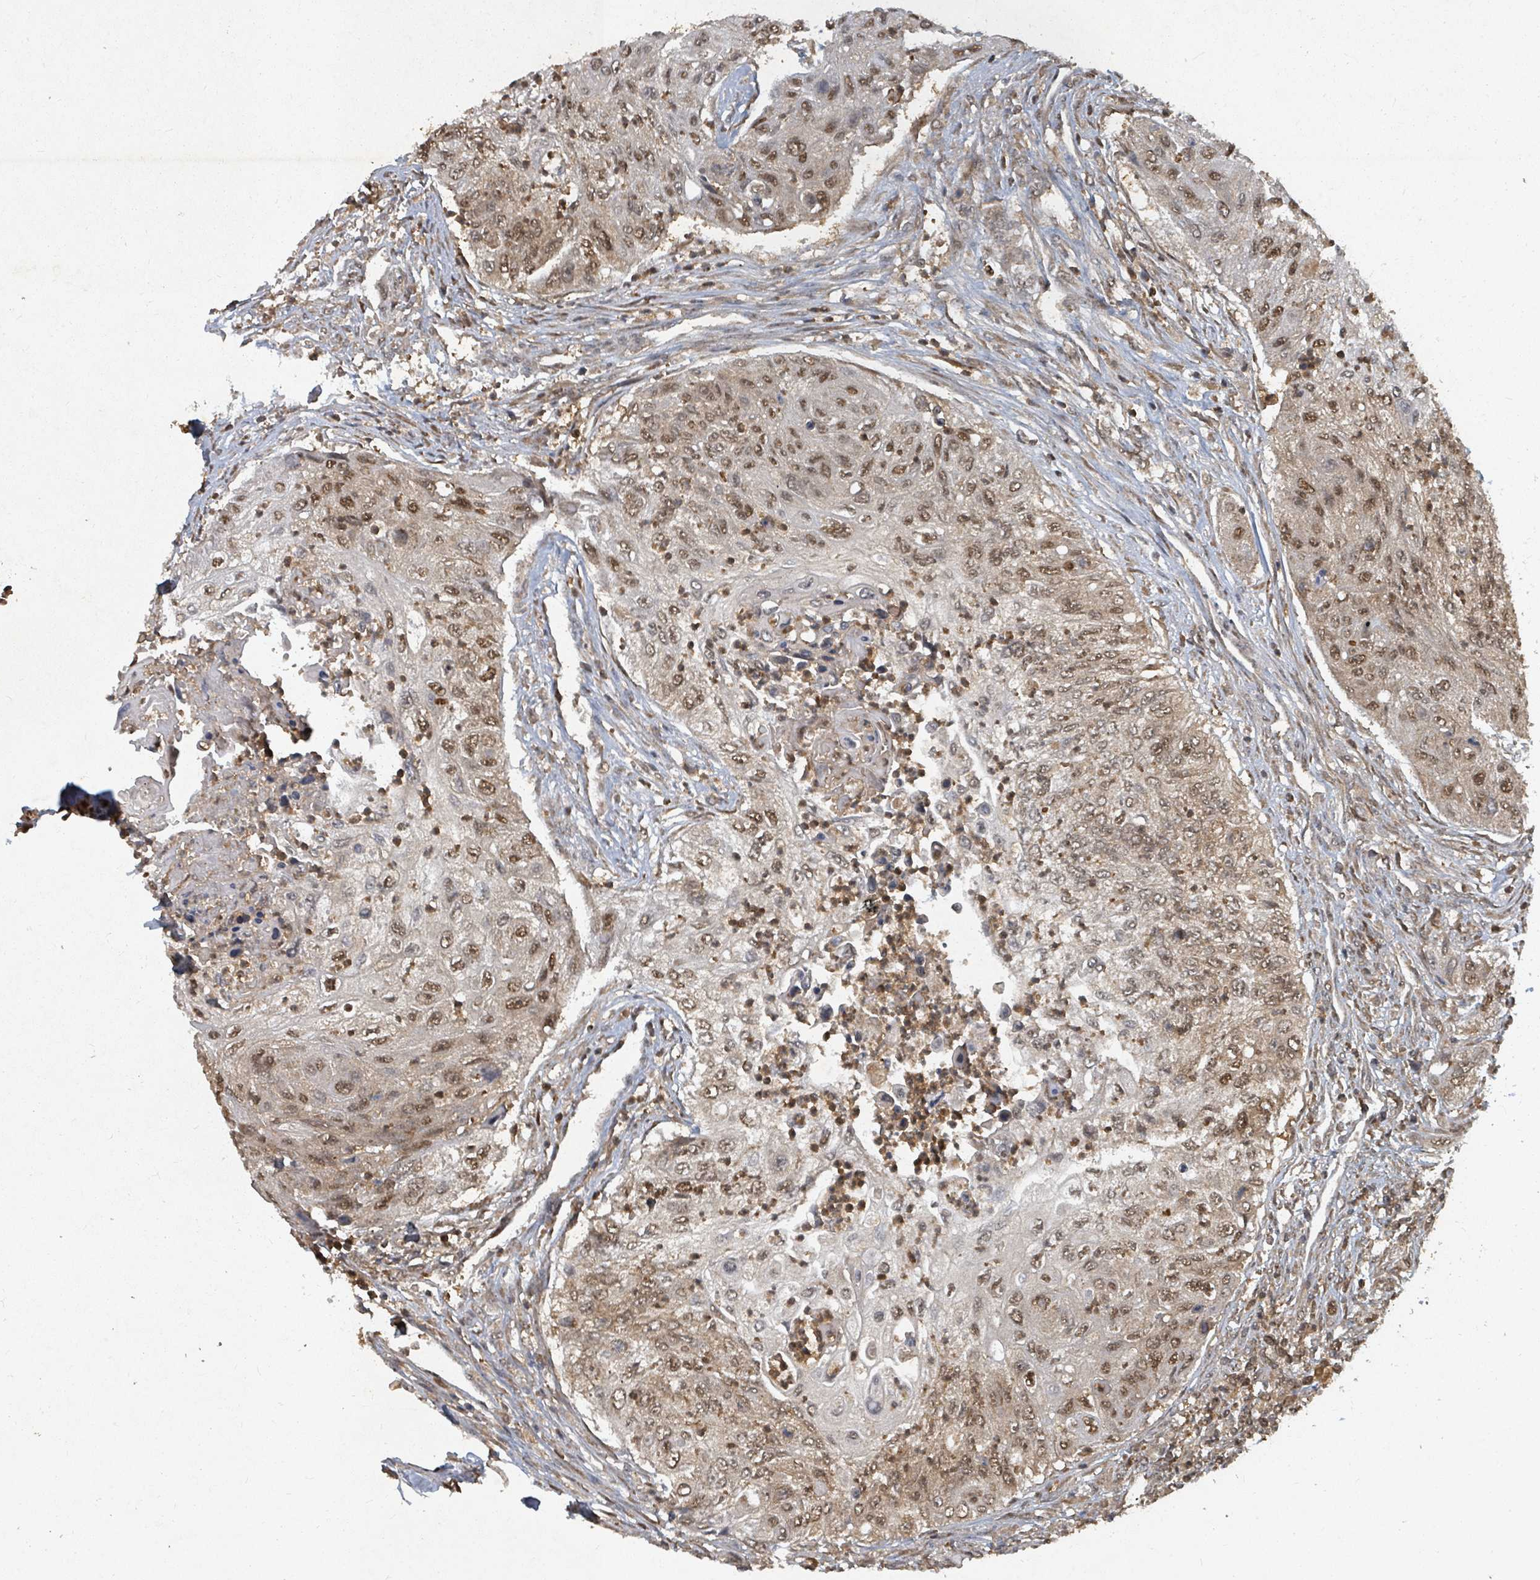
{"staining": {"intensity": "moderate", "quantity": ">75%", "location": "cytoplasmic/membranous,nuclear"}, "tissue": "urothelial cancer", "cell_type": "Tumor cells", "image_type": "cancer", "snomed": [{"axis": "morphology", "description": "Urothelial carcinoma, High grade"}, {"axis": "topography", "description": "Urinary bladder"}], "caption": "Protein expression analysis of human high-grade urothelial carcinoma reveals moderate cytoplasmic/membranous and nuclear staining in approximately >75% of tumor cells.", "gene": "KDM4E", "patient": {"sex": "female", "age": 60}}